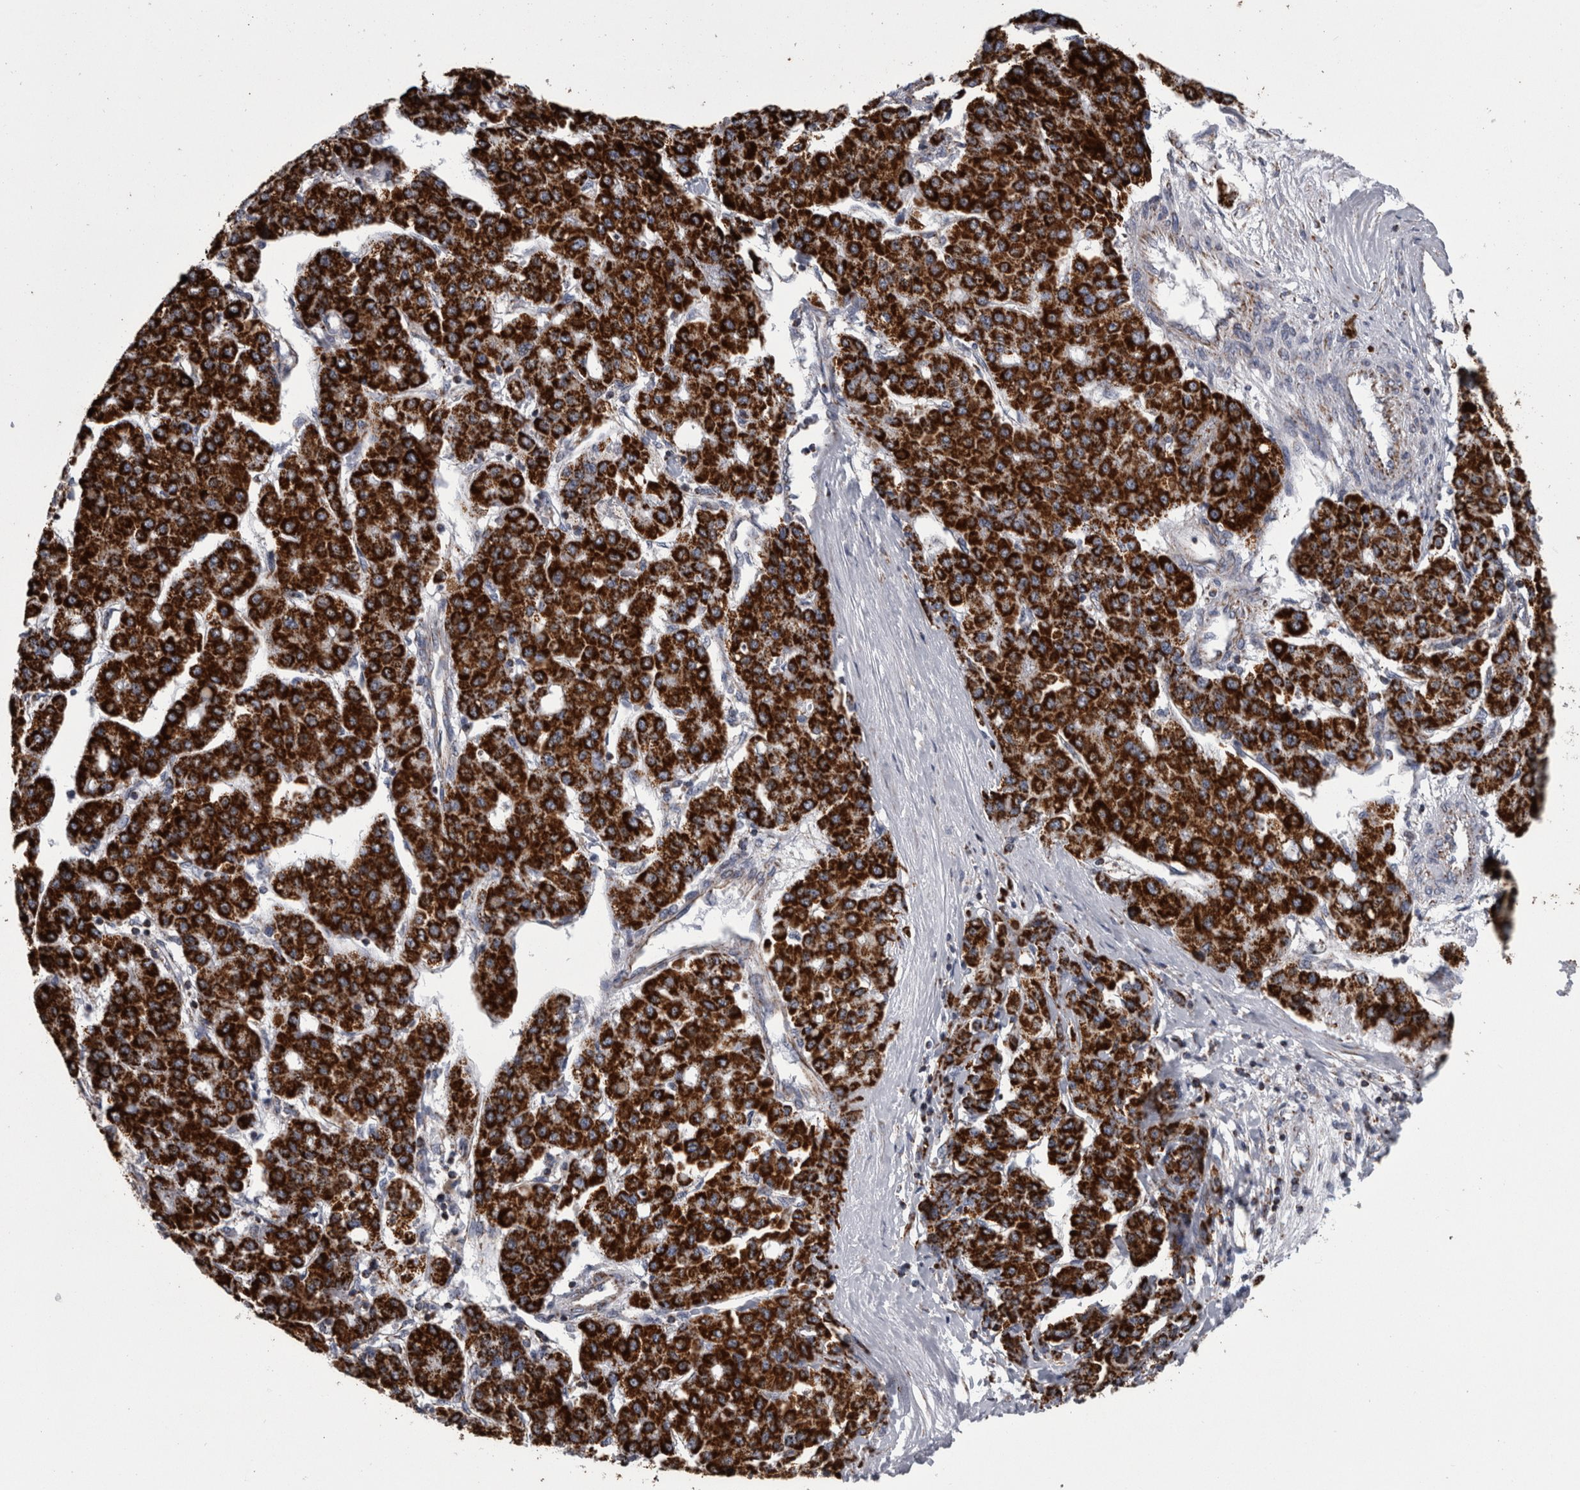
{"staining": {"intensity": "strong", "quantity": ">75%", "location": "cytoplasmic/membranous"}, "tissue": "liver cancer", "cell_type": "Tumor cells", "image_type": "cancer", "snomed": [{"axis": "morphology", "description": "Carcinoma, Hepatocellular, NOS"}, {"axis": "topography", "description": "Liver"}], "caption": "Human liver cancer (hepatocellular carcinoma) stained with a brown dye exhibits strong cytoplasmic/membranous positive positivity in about >75% of tumor cells.", "gene": "MDH2", "patient": {"sex": "male", "age": 65}}